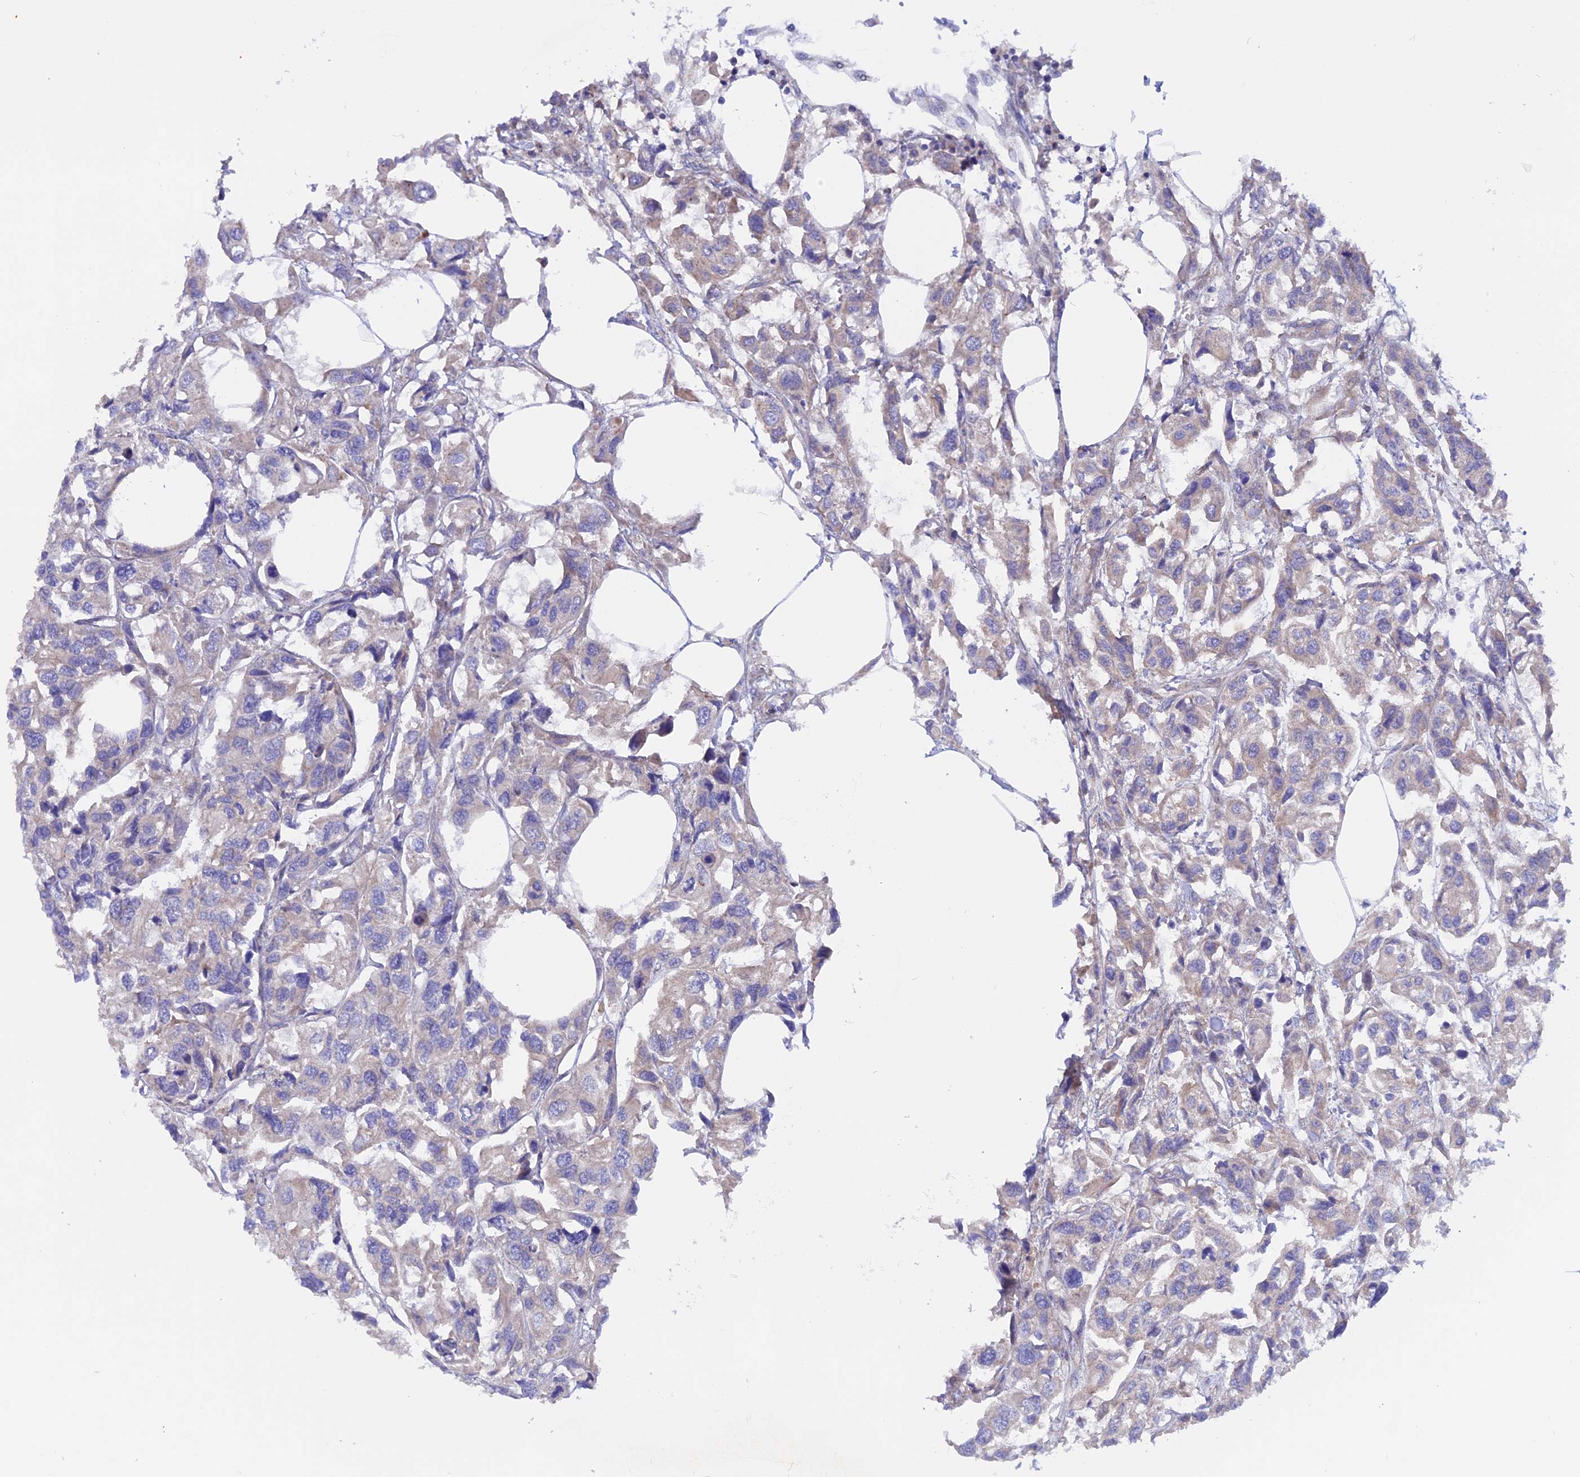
{"staining": {"intensity": "weak", "quantity": "<25%", "location": "cytoplasmic/membranous"}, "tissue": "urothelial cancer", "cell_type": "Tumor cells", "image_type": "cancer", "snomed": [{"axis": "morphology", "description": "Urothelial carcinoma, High grade"}, {"axis": "topography", "description": "Urinary bladder"}], "caption": "Immunohistochemical staining of human urothelial cancer exhibits no significant staining in tumor cells.", "gene": "HYCC1", "patient": {"sex": "male", "age": 67}}